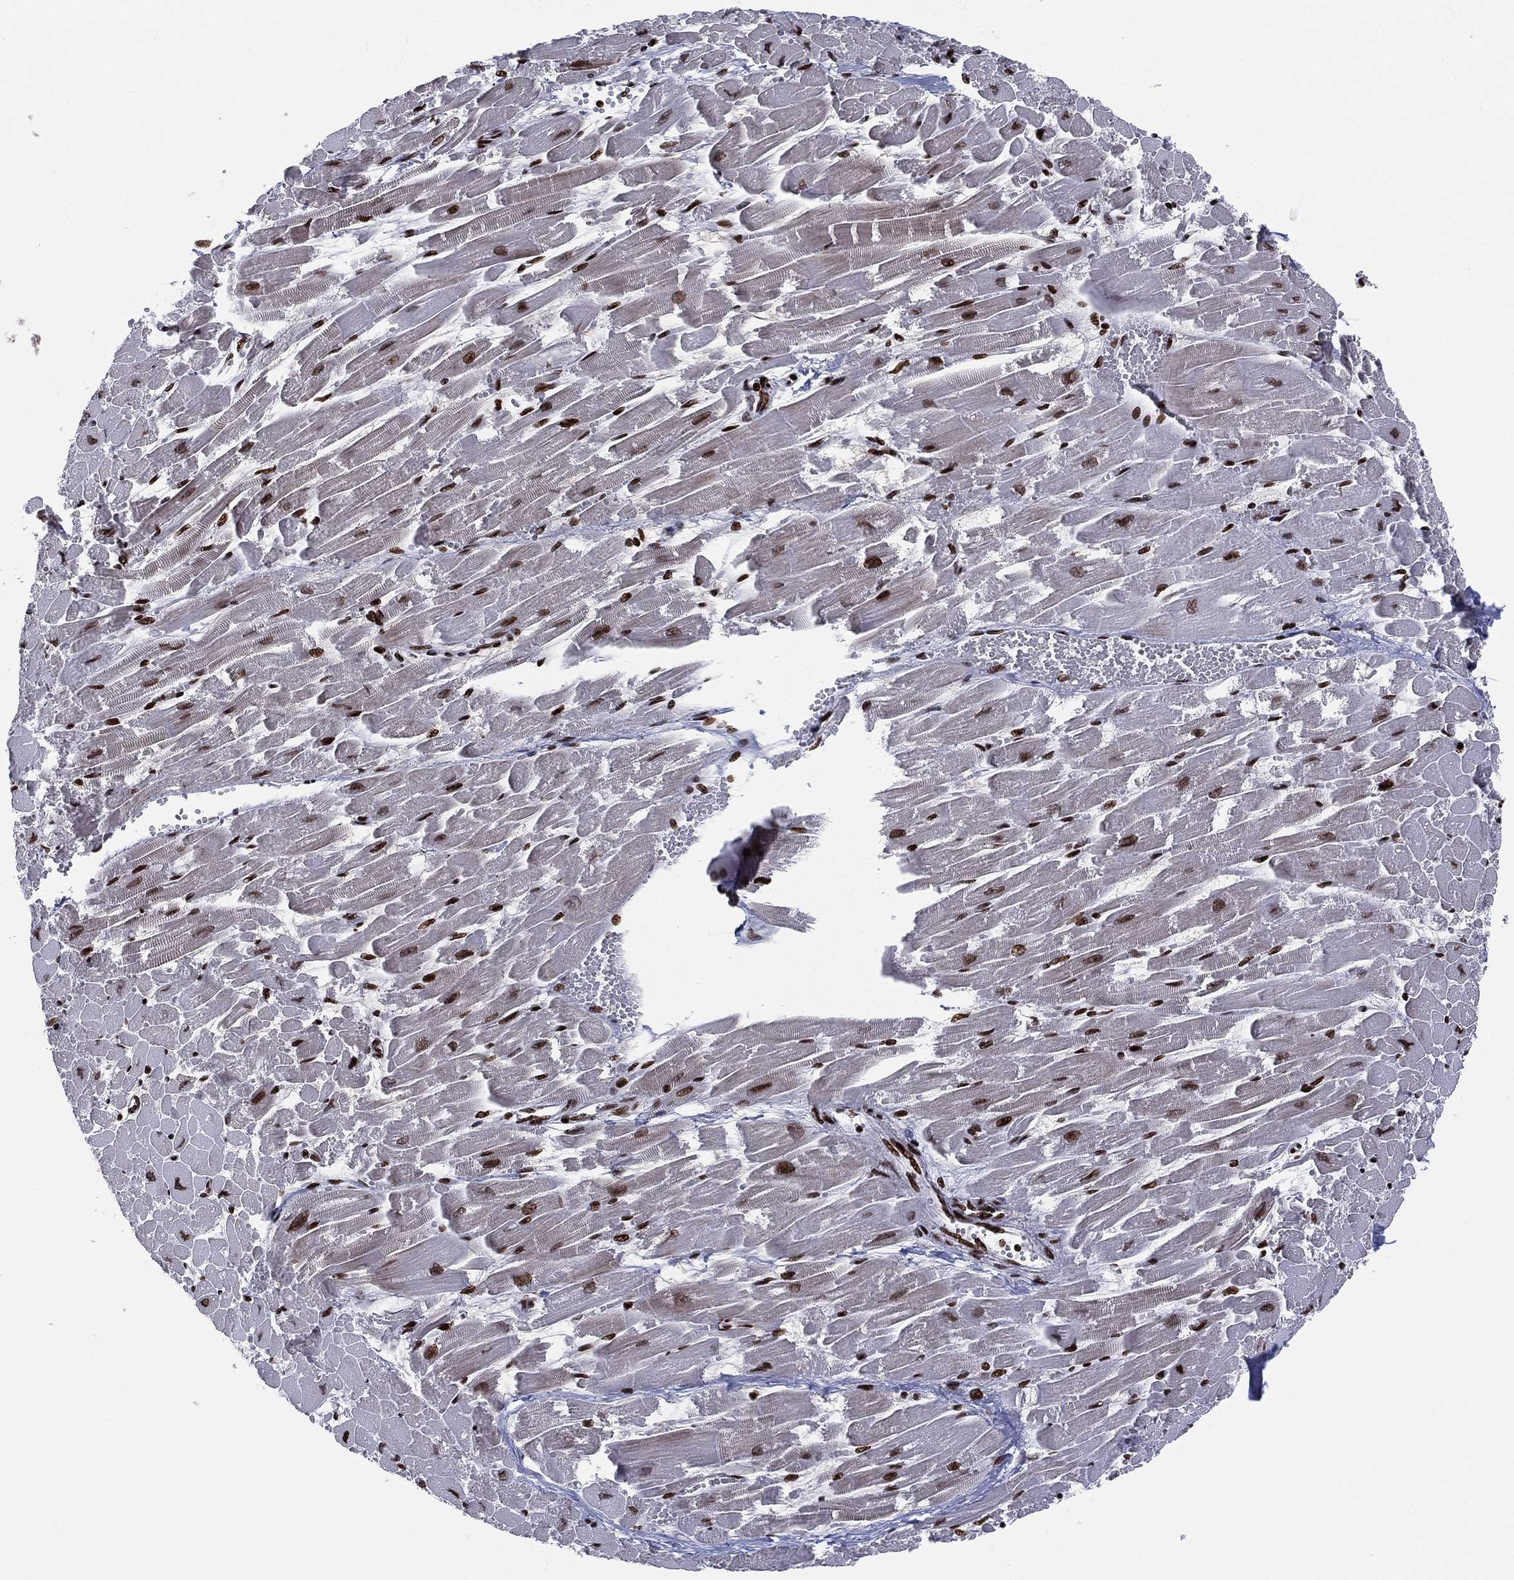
{"staining": {"intensity": "strong", "quantity": "25%-75%", "location": "nuclear"}, "tissue": "heart muscle", "cell_type": "Cardiomyocytes", "image_type": "normal", "snomed": [{"axis": "morphology", "description": "Normal tissue, NOS"}, {"axis": "topography", "description": "Heart"}], "caption": "Cardiomyocytes show strong nuclear staining in approximately 25%-75% of cells in benign heart muscle.", "gene": "MFSD14A", "patient": {"sex": "female", "age": 52}}